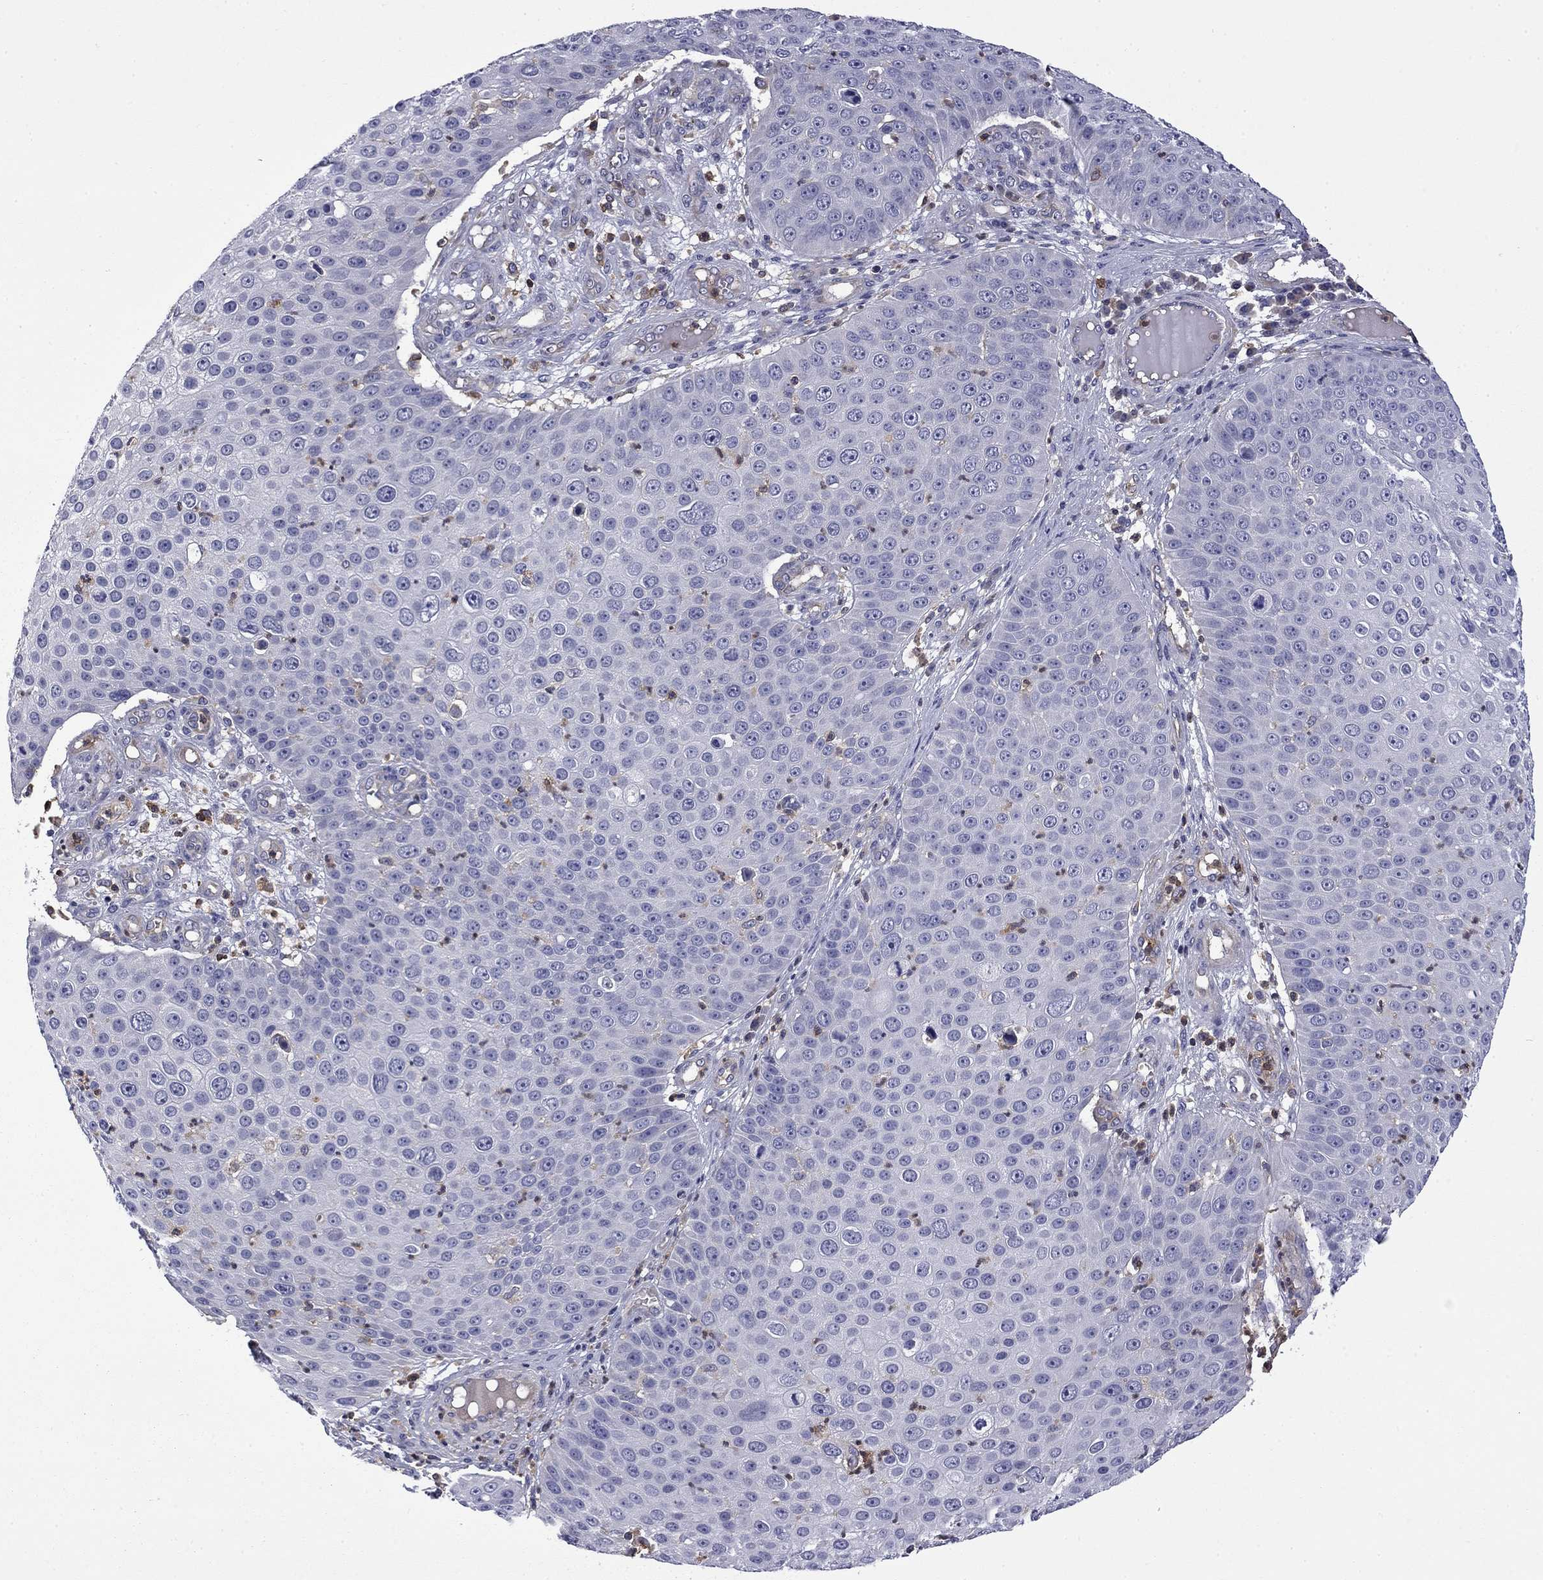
{"staining": {"intensity": "negative", "quantity": "none", "location": "none"}, "tissue": "skin cancer", "cell_type": "Tumor cells", "image_type": "cancer", "snomed": [{"axis": "morphology", "description": "Squamous cell carcinoma, NOS"}, {"axis": "topography", "description": "Skin"}], "caption": "Image shows no significant protein positivity in tumor cells of skin cancer.", "gene": "ARHGAP45", "patient": {"sex": "male", "age": 71}}